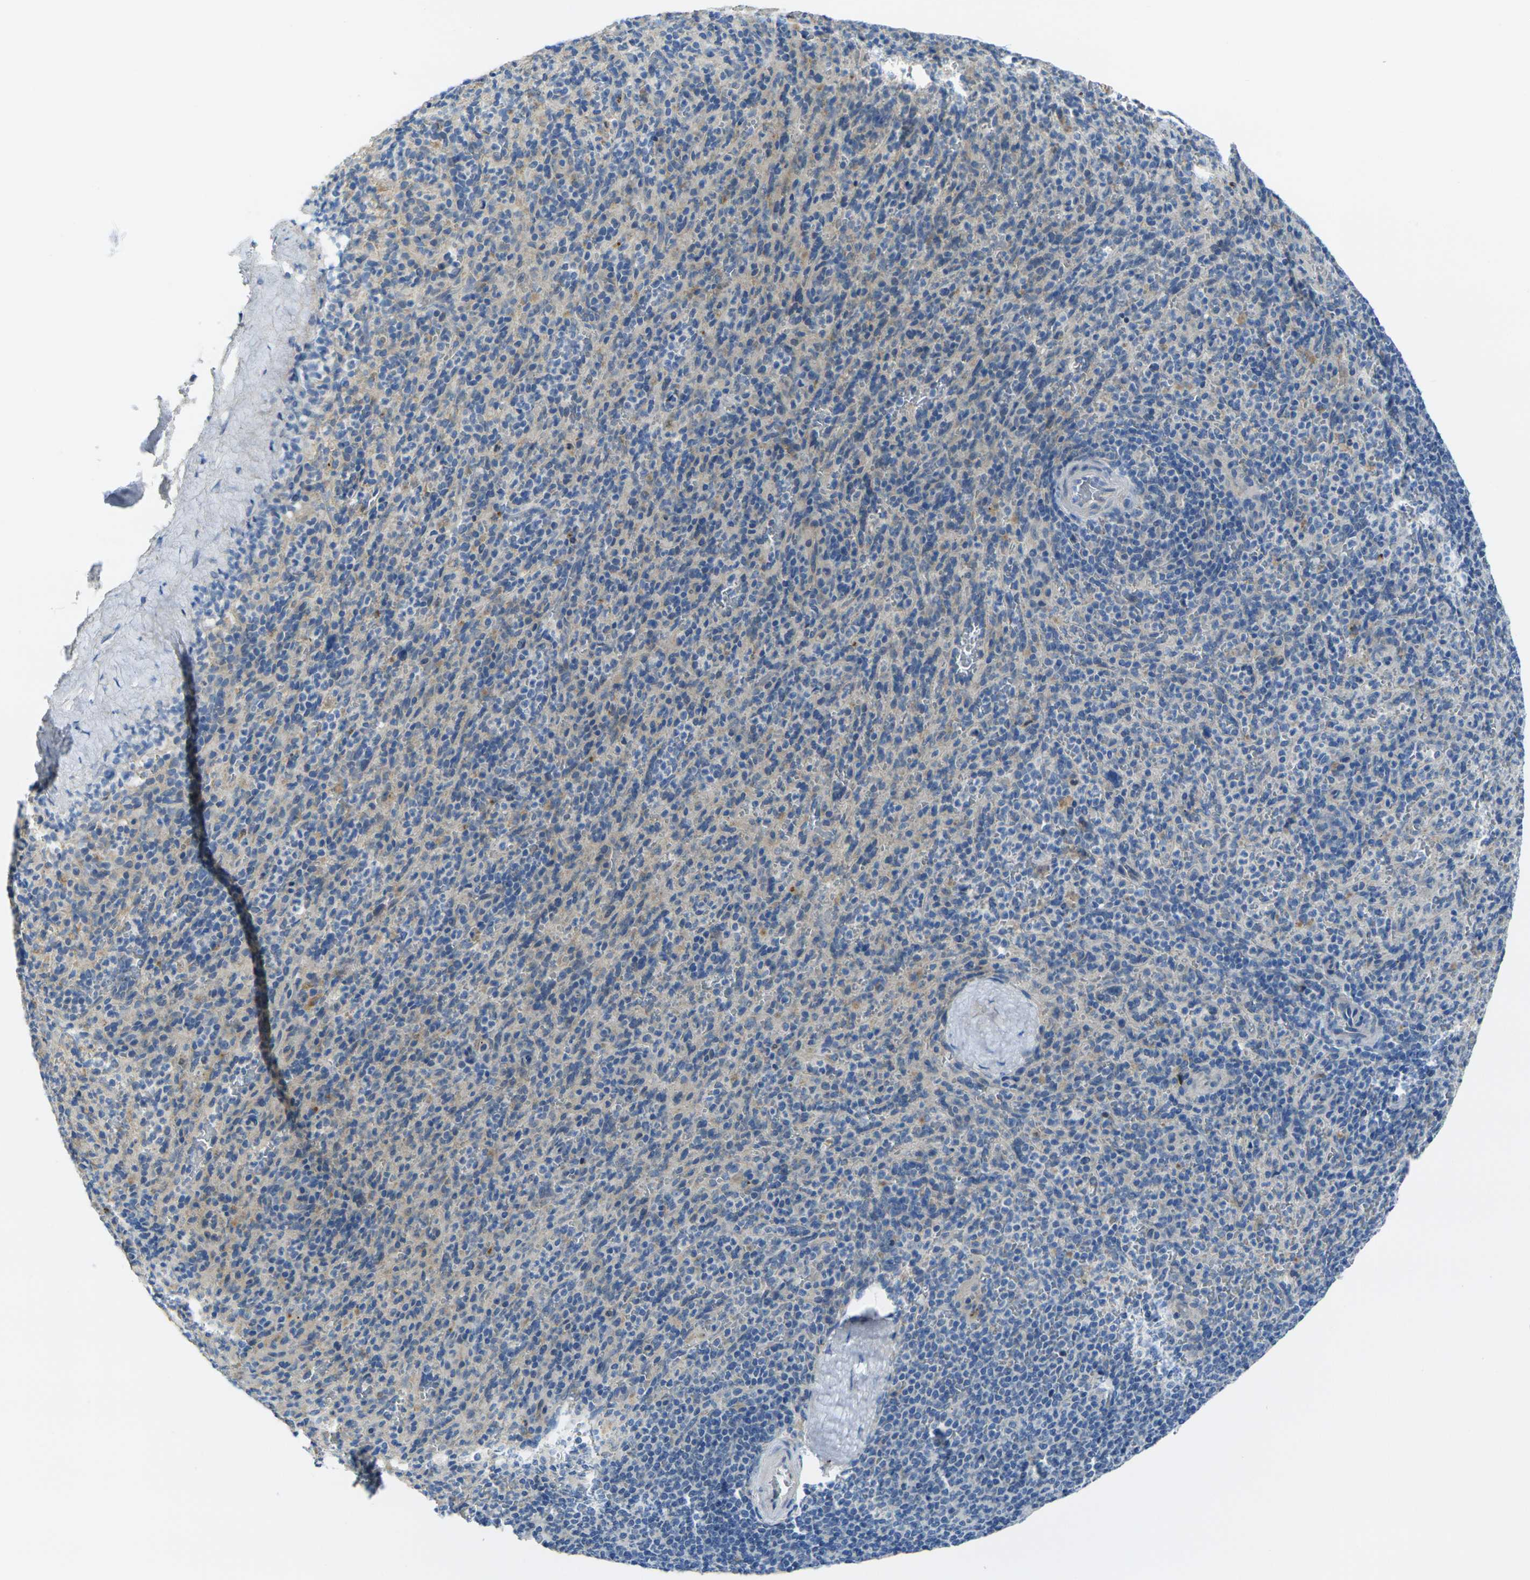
{"staining": {"intensity": "weak", "quantity": "<25%", "location": "cytoplasmic/membranous"}, "tissue": "spleen", "cell_type": "Cells in red pulp", "image_type": "normal", "snomed": [{"axis": "morphology", "description": "Normal tissue, NOS"}, {"axis": "topography", "description": "Spleen"}], "caption": "DAB (3,3'-diaminobenzidine) immunohistochemical staining of unremarkable spleen reveals no significant positivity in cells in red pulp. The staining is performed using DAB (3,3'-diaminobenzidine) brown chromogen with nuclei counter-stained in using hematoxylin.", "gene": "GNA12", "patient": {"sex": "male", "age": 36}}